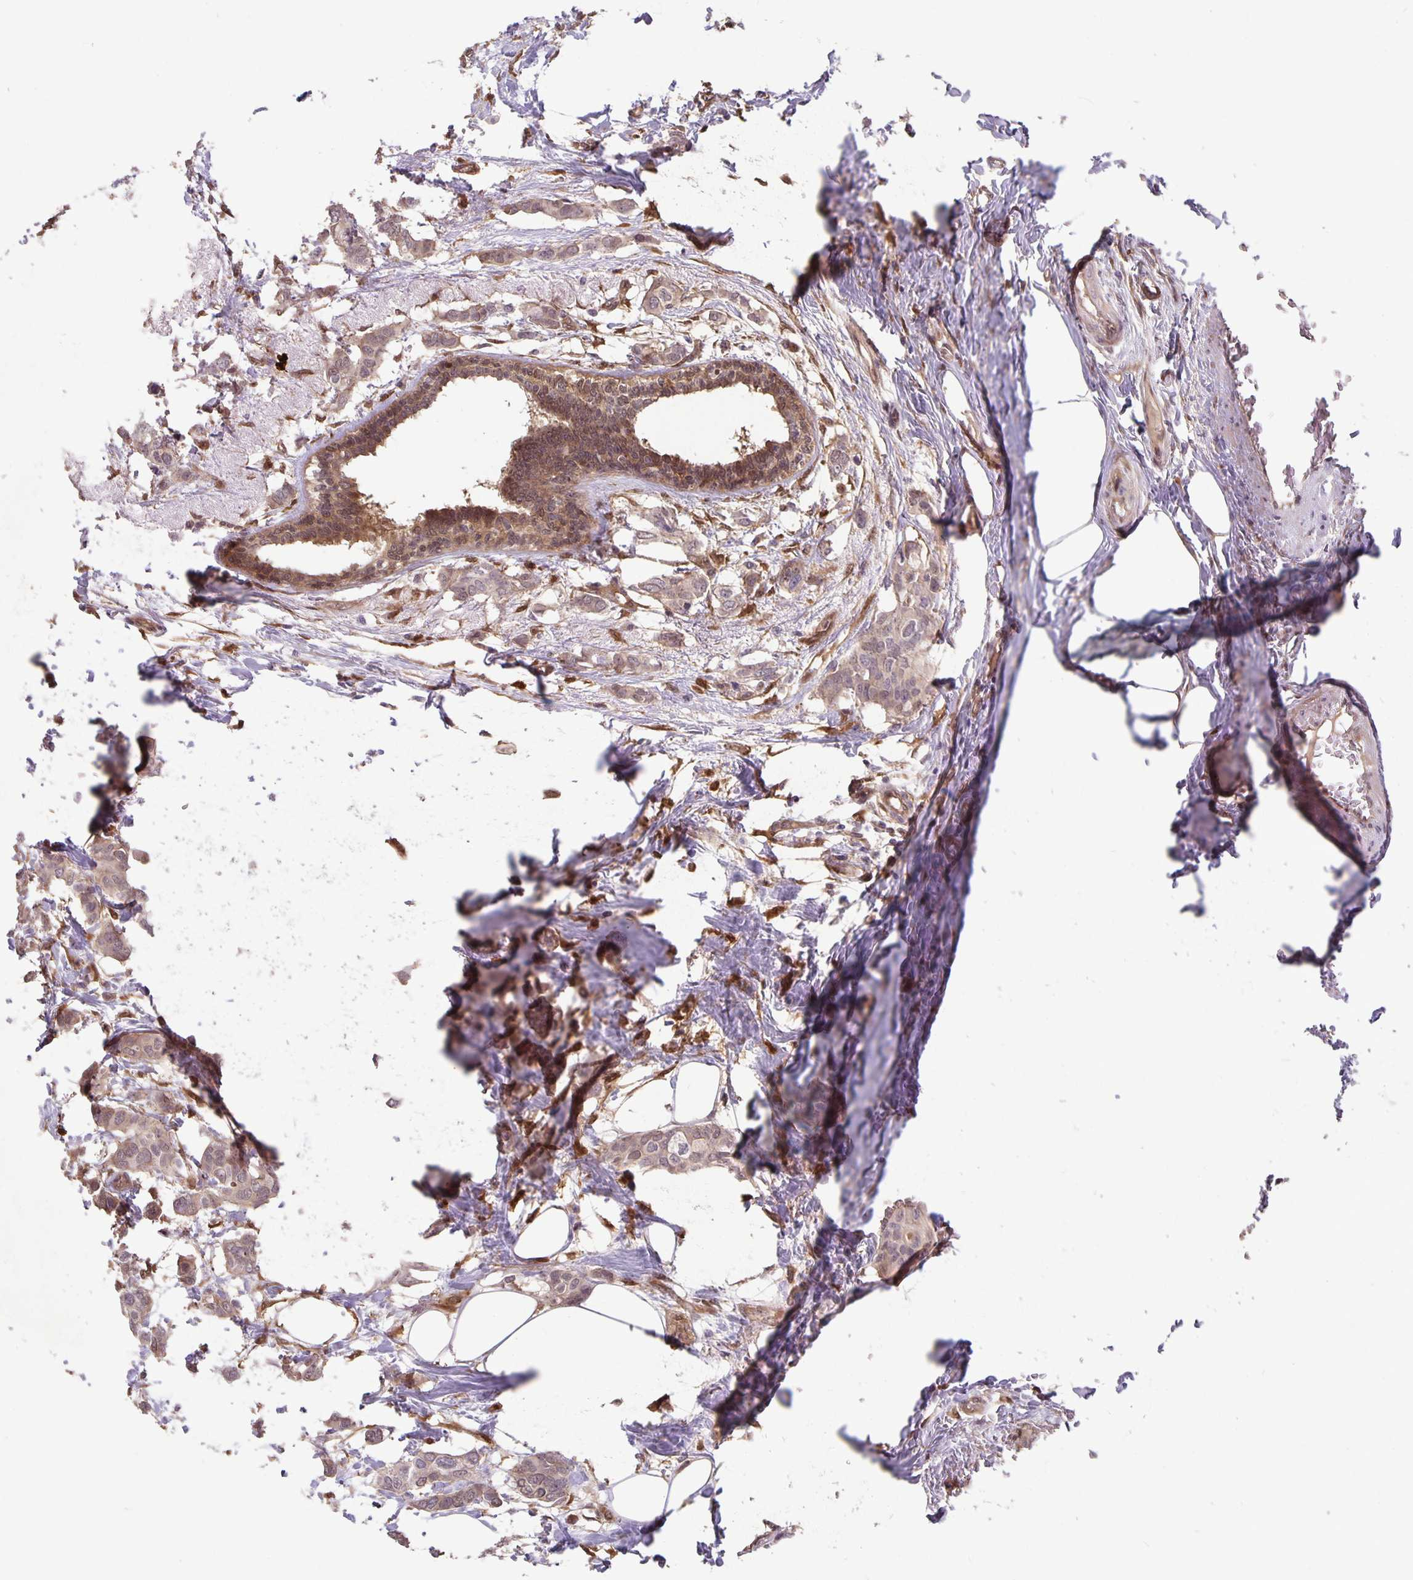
{"staining": {"intensity": "weak", "quantity": ">75%", "location": "cytoplasmic/membranous"}, "tissue": "breast cancer", "cell_type": "Tumor cells", "image_type": "cancer", "snomed": [{"axis": "morphology", "description": "Duct carcinoma"}, {"axis": "topography", "description": "Breast"}], "caption": "Immunohistochemical staining of human breast cancer (infiltrating ductal carcinoma) reveals weak cytoplasmic/membranous protein expression in approximately >75% of tumor cells.", "gene": "TAX1BP3", "patient": {"sex": "female", "age": 62}}